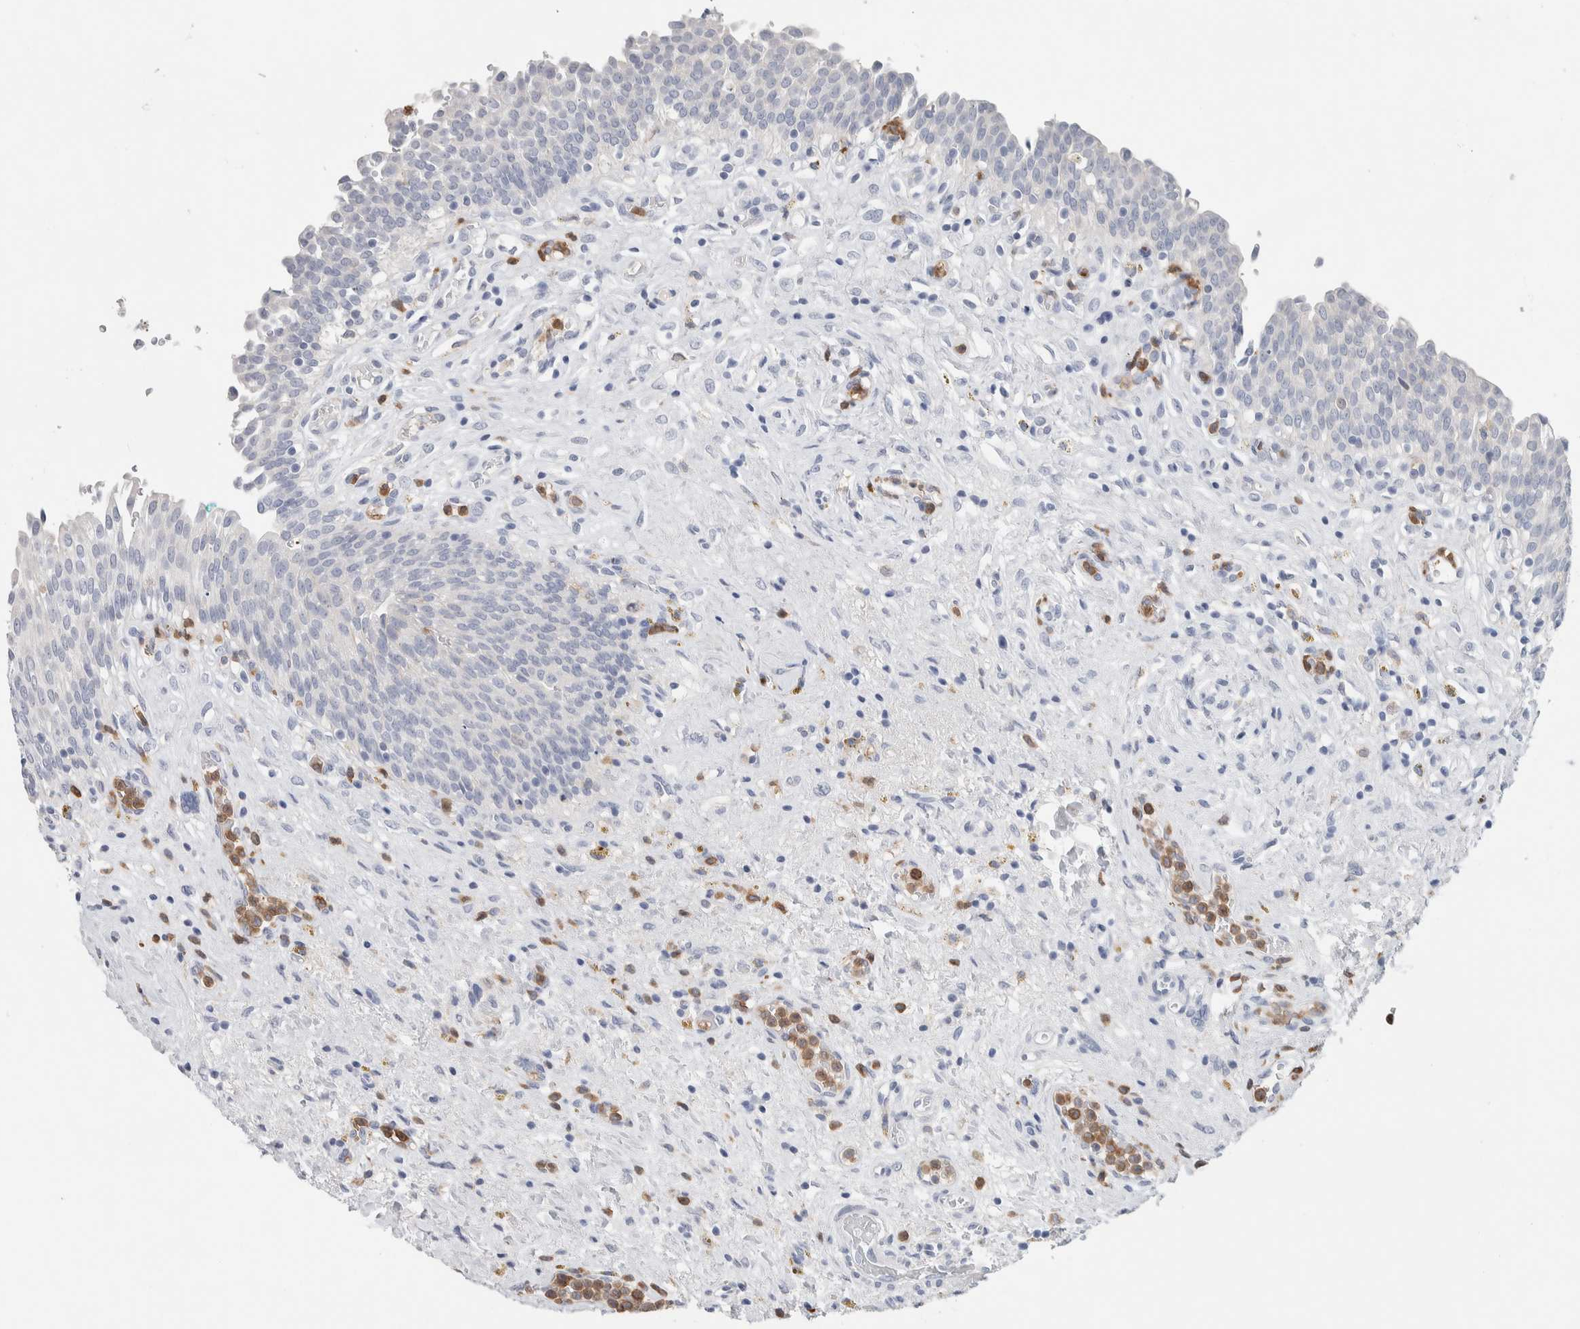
{"staining": {"intensity": "negative", "quantity": "none", "location": "none"}, "tissue": "urinary bladder", "cell_type": "Urothelial cells", "image_type": "normal", "snomed": [{"axis": "morphology", "description": "Urothelial carcinoma, High grade"}, {"axis": "topography", "description": "Urinary bladder"}], "caption": "This is a photomicrograph of IHC staining of unremarkable urinary bladder, which shows no positivity in urothelial cells. The staining was performed using DAB (3,3'-diaminobenzidine) to visualize the protein expression in brown, while the nuclei were stained in blue with hematoxylin (Magnification: 20x).", "gene": "NCF2", "patient": {"sex": "male", "age": 46}}